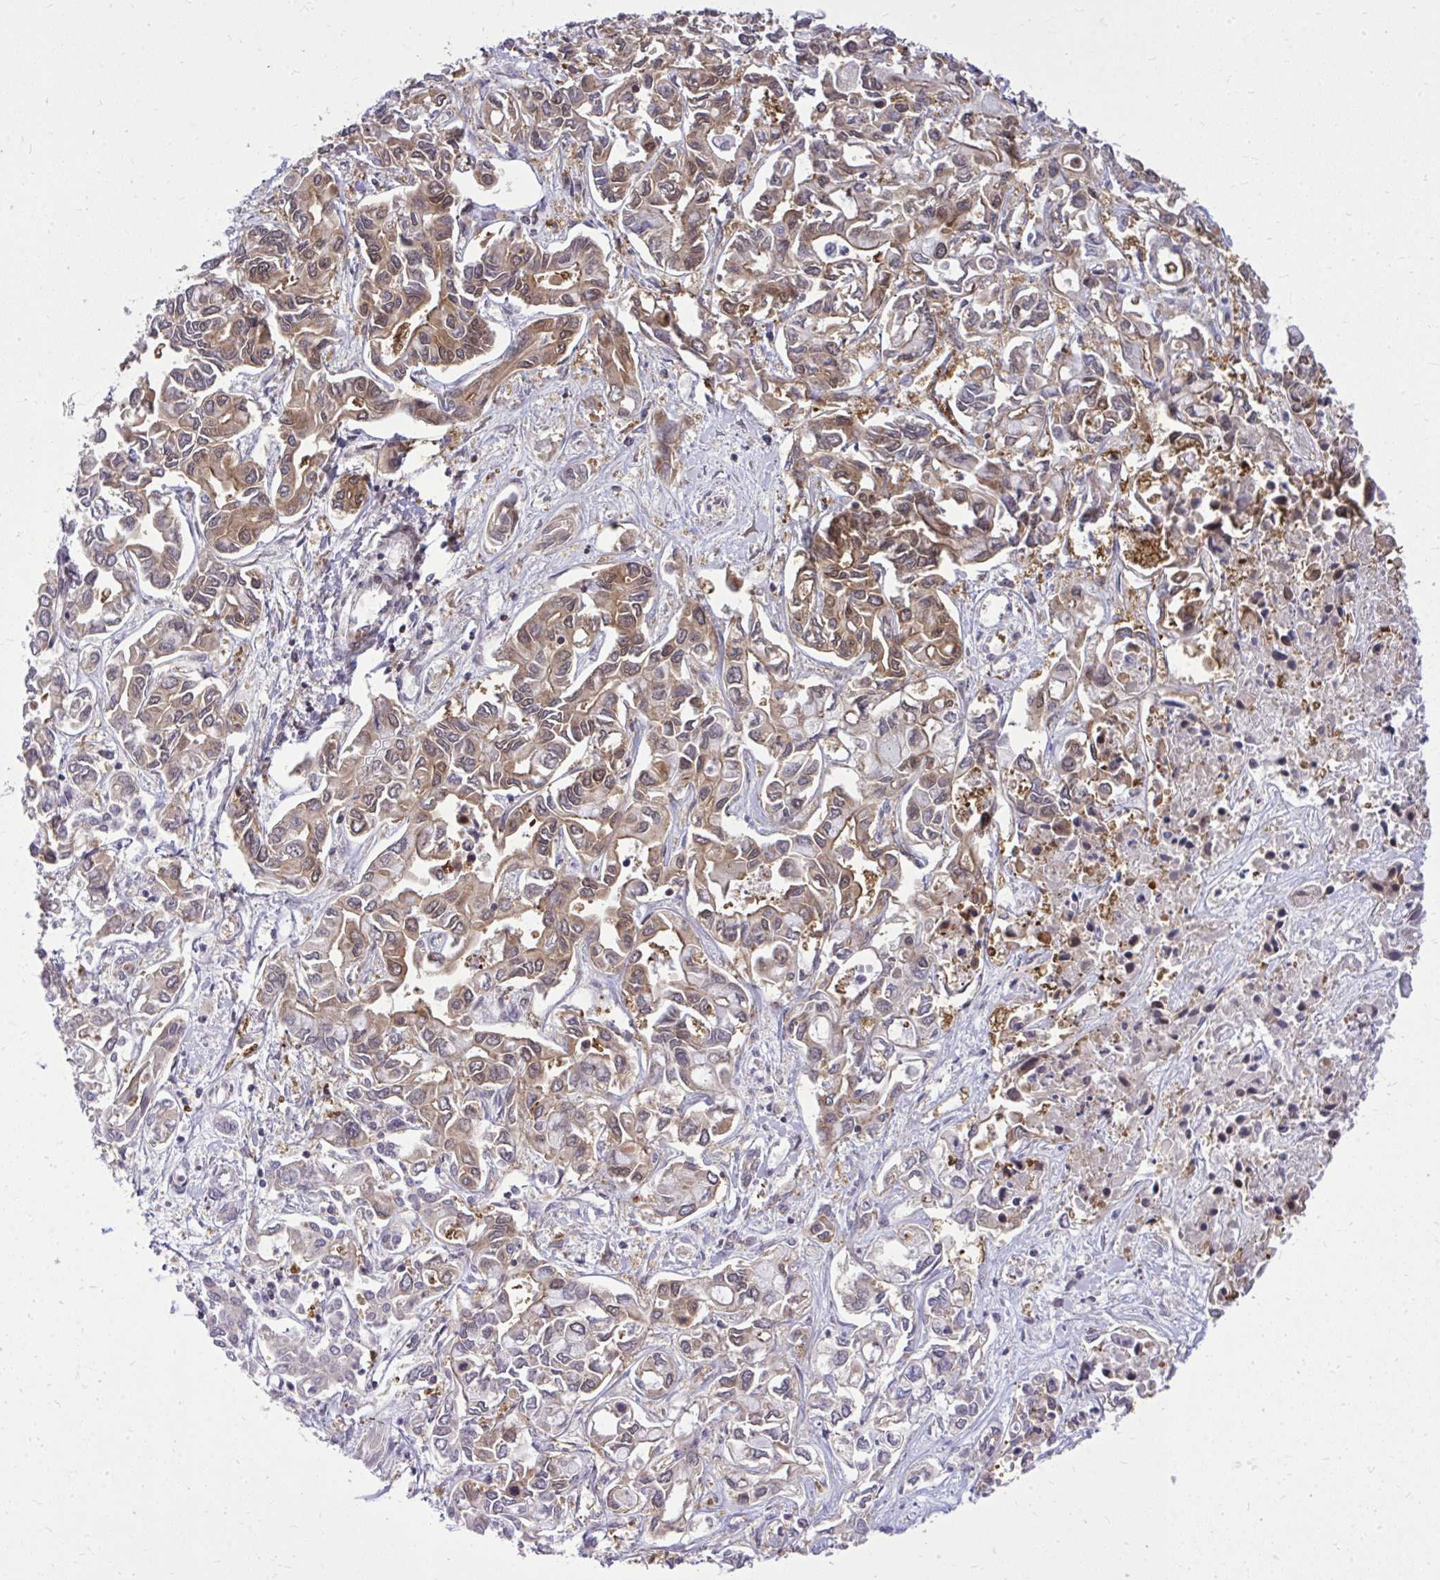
{"staining": {"intensity": "moderate", "quantity": ">75%", "location": "cytoplasmic/membranous"}, "tissue": "liver cancer", "cell_type": "Tumor cells", "image_type": "cancer", "snomed": [{"axis": "morphology", "description": "Cholangiocarcinoma"}, {"axis": "topography", "description": "Liver"}], "caption": "Protein expression analysis of human liver cholangiocarcinoma reveals moderate cytoplasmic/membranous staining in about >75% of tumor cells. (Brightfield microscopy of DAB IHC at high magnification).", "gene": "PPP5C", "patient": {"sex": "female", "age": 64}}